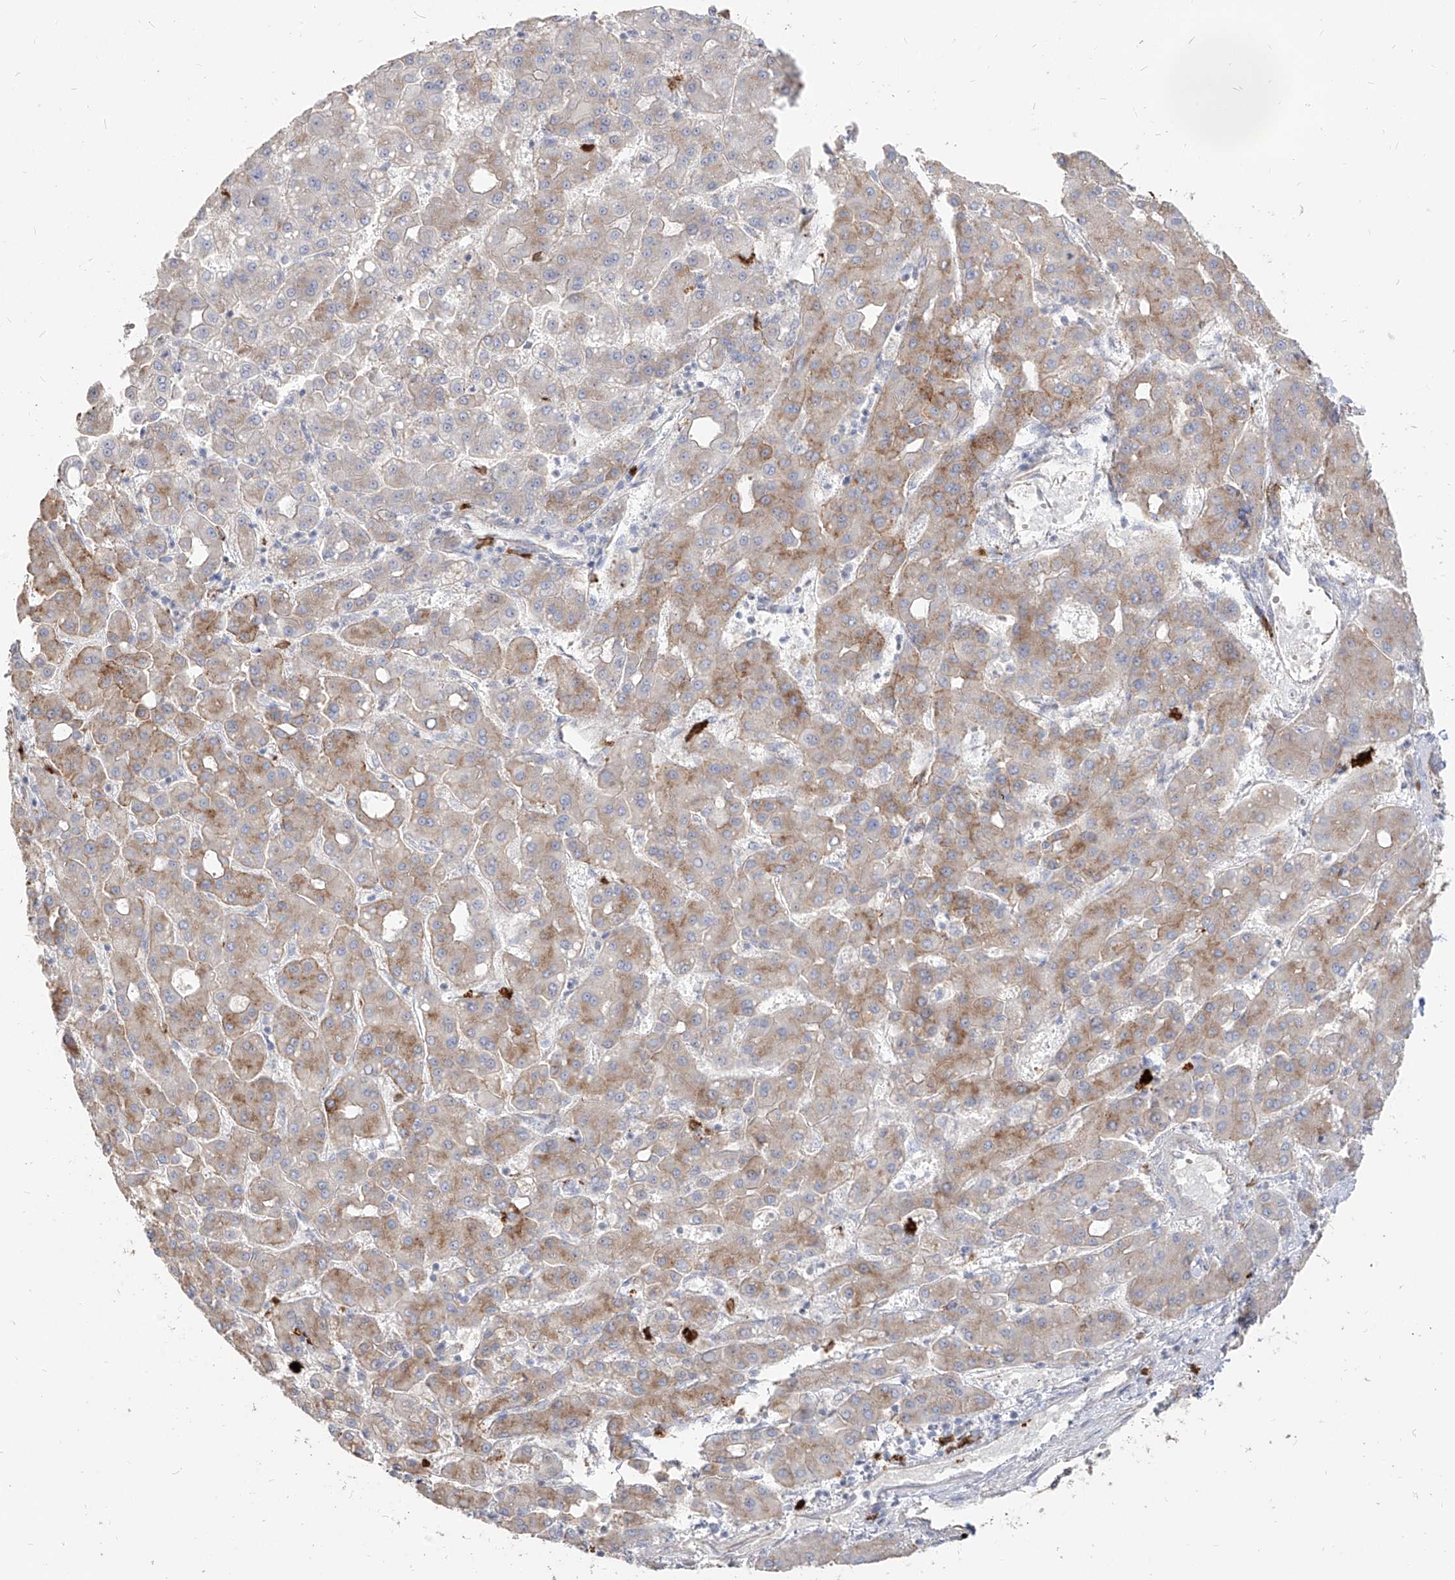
{"staining": {"intensity": "weak", "quantity": "25%-75%", "location": "cytoplasmic/membranous"}, "tissue": "liver cancer", "cell_type": "Tumor cells", "image_type": "cancer", "snomed": [{"axis": "morphology", "description": "Carcinoma, Hepatocellular, NOS"}, {"axis": "topography", "description": "Liver"}], "caption": "Liver hepatocellular carcinoma stained with DAB (3,3'-diaminobenzidine) immunohistochemistry (IHC) exhibits low levels of weak cytoplasmic/membranous staining in about 25%-75% of tumor cells.", "gene": "ZNF227", "patient": {"sex": "male", "age": 65}}